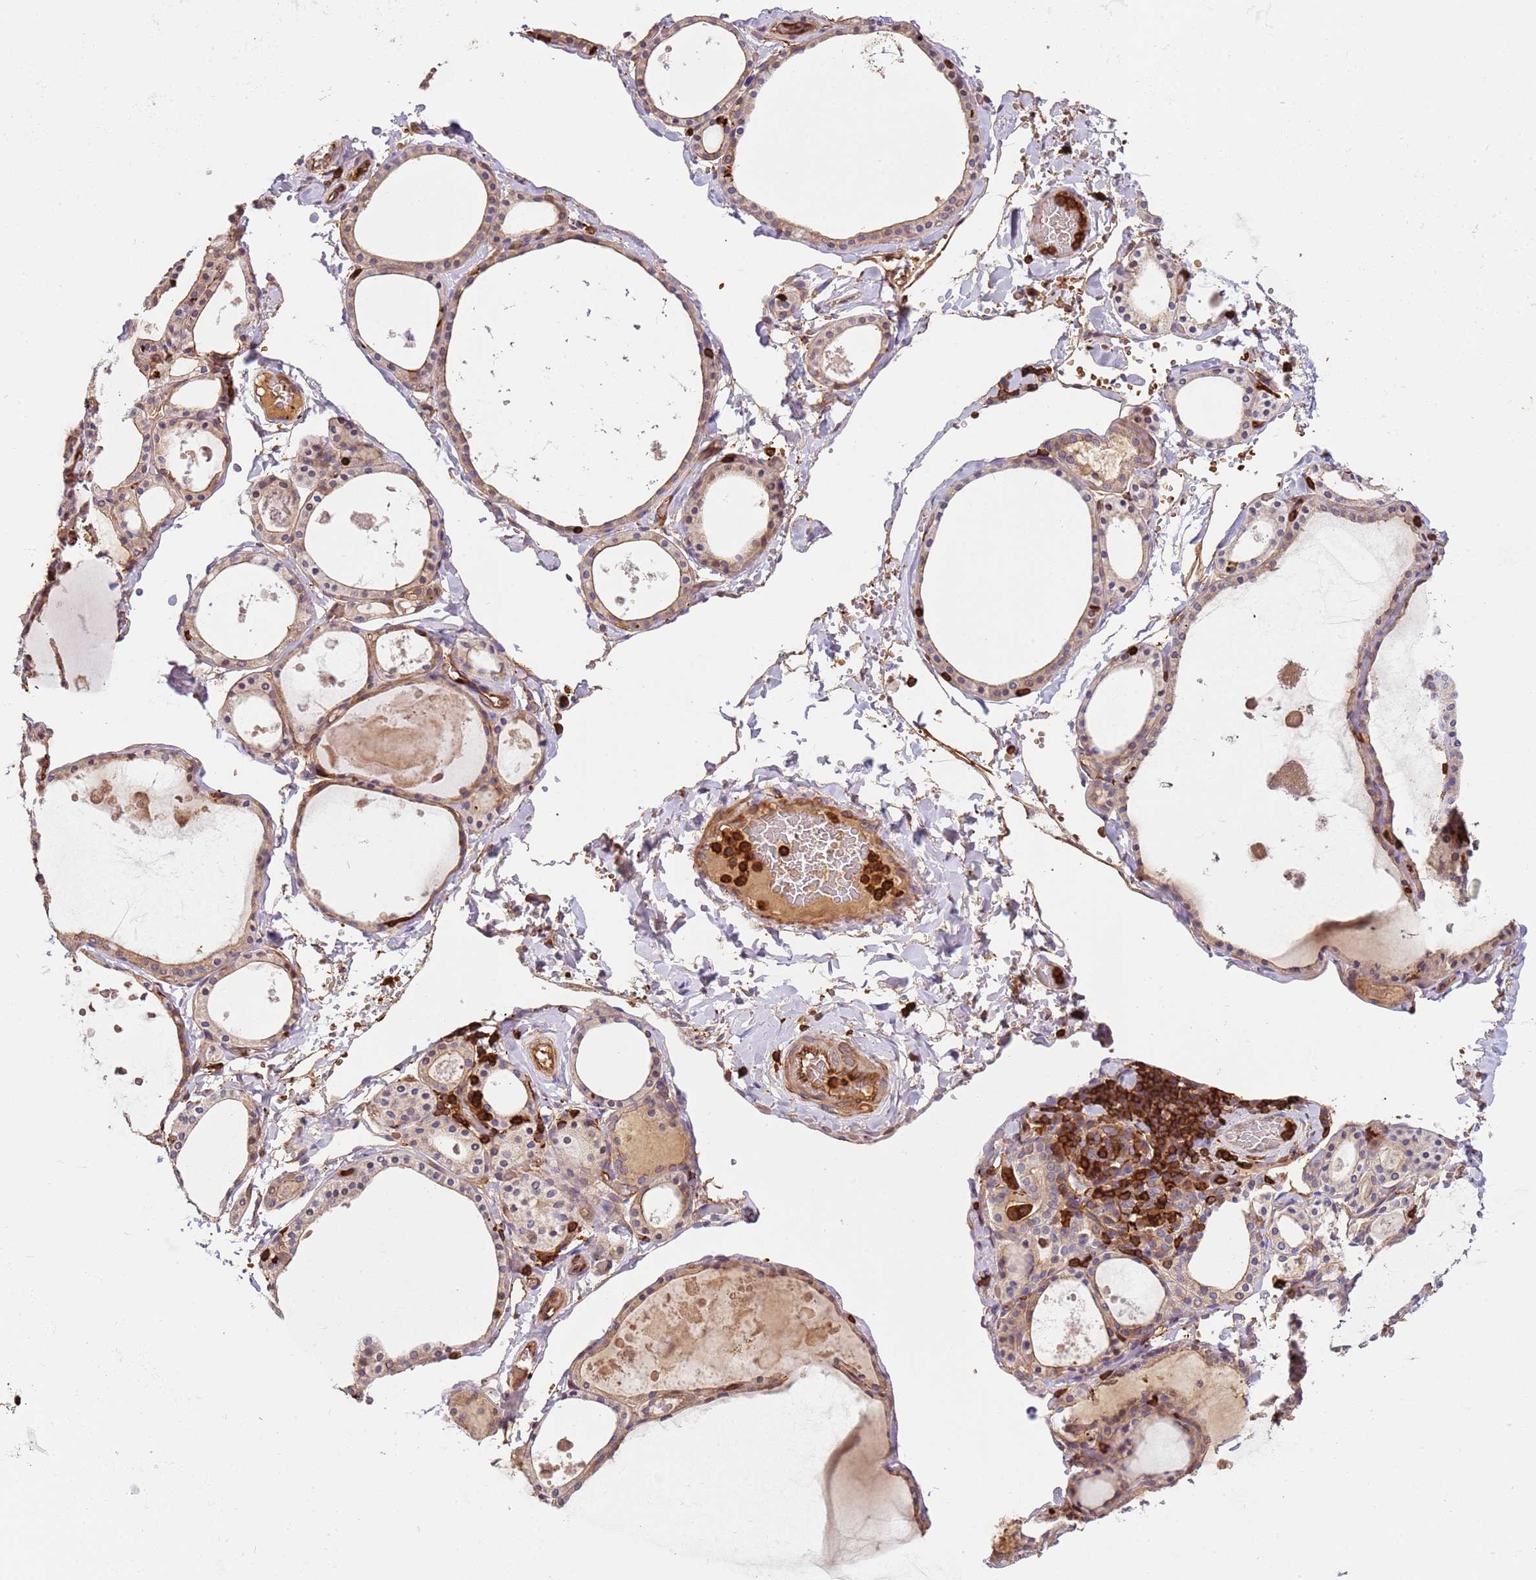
{"staining": {"intensity": "moderate", "quantity": "25%-75%", "location": "cytoplasmic/membranous"}, "tissue": "thyroid gland", "cell_type": "Glandular cells", "image_type": "normal", "snomed": [{"axis": "morphology", "description": "Normal tissue, NOS"}, {"axis": "topography", "description": "Thyroid gland"}], "caption": "This is an image of IHC staining of benign thyroid gland, which shows moderate positivity in the cytoplasmic/membranous of glandular cells.", "gene": "OR6P1", "patient": {"sex": "male", "age": 56}}